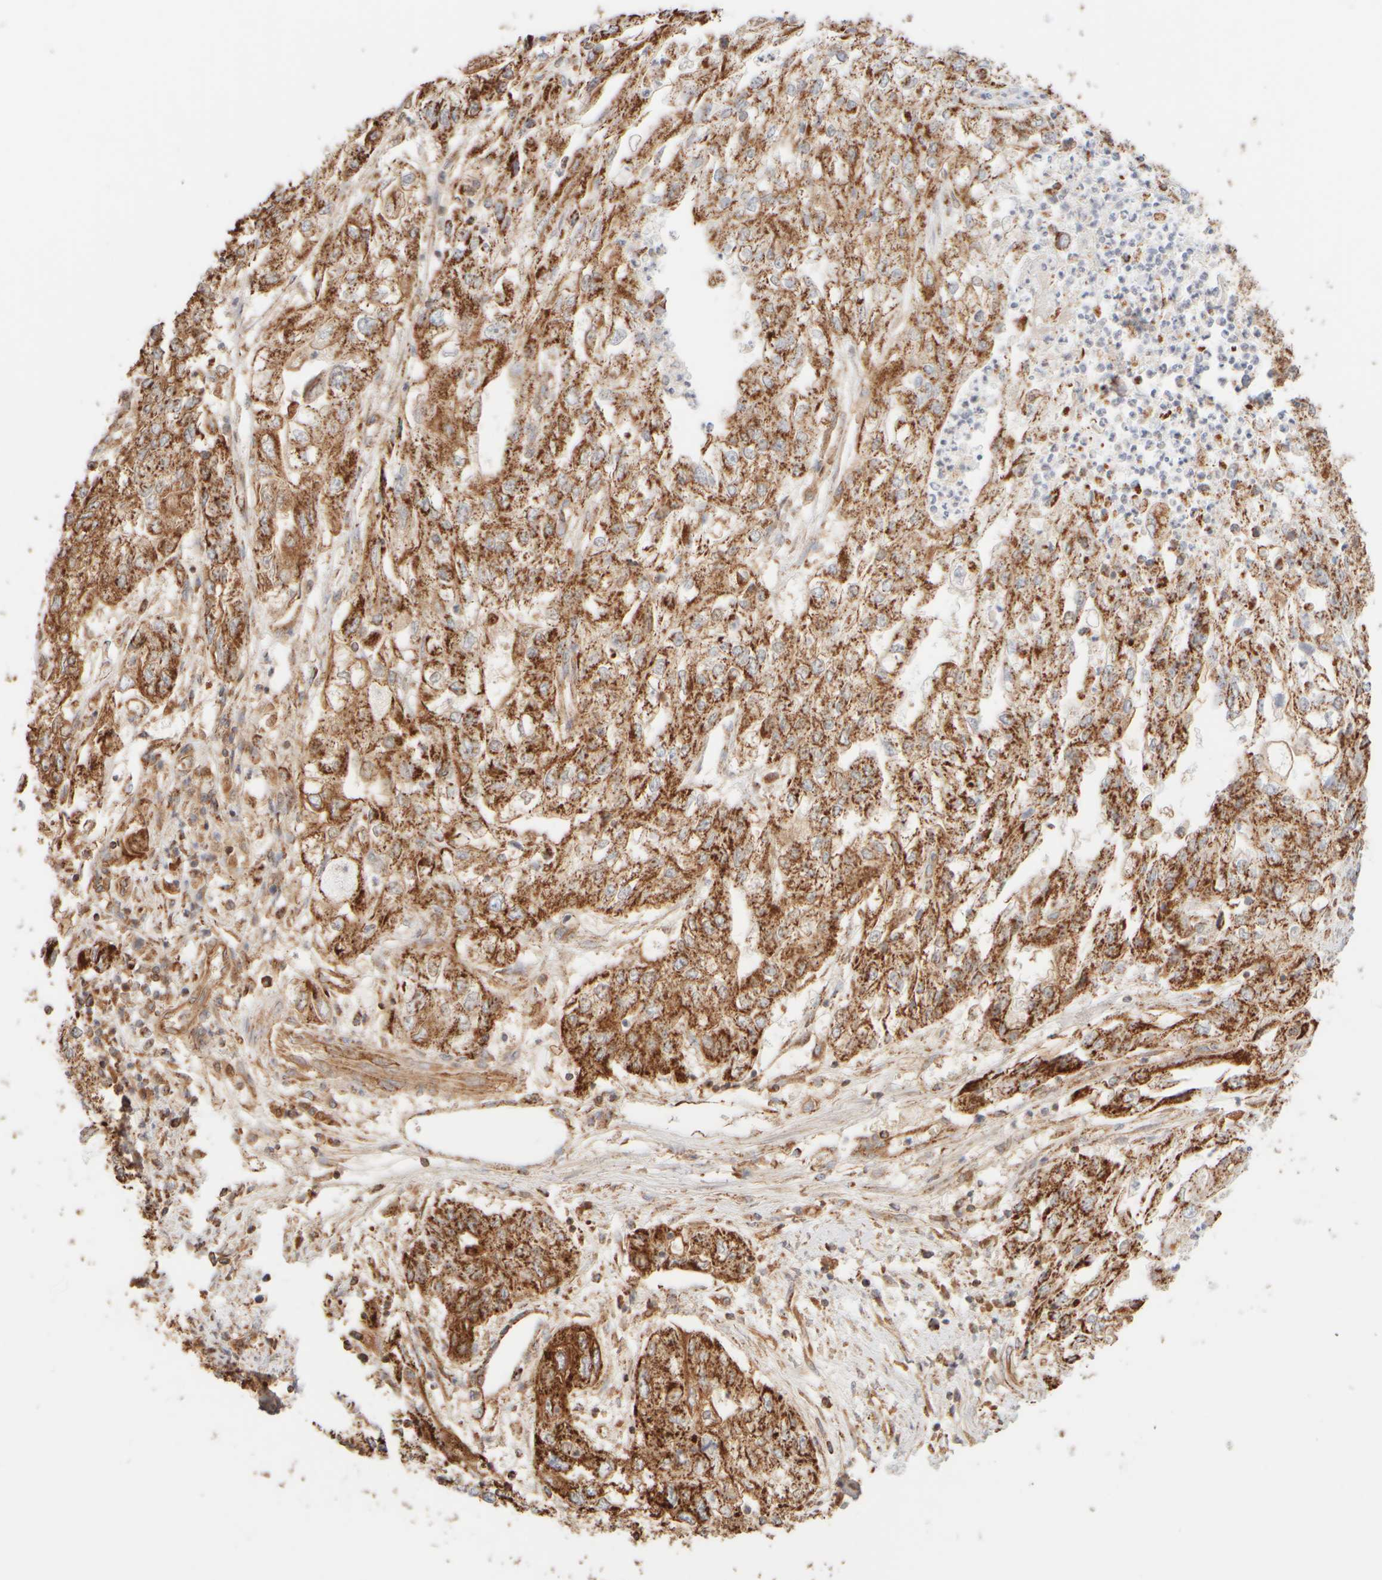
{"staining": {"intensity": "strong", "quantity": ">75%", "location": "cytoplasmic/membranous"}, "tissue": "endometrial cancer", "cell_type": "Tumor cells", "image_type": "cancer", "snomed": [{"axis": "morphology", "description": "Adenocarcinoma, NOS"}, {"axis": "topography", "description": "Endometrium"}], "caption": "Immunohistochemical staining of endometrial cancer (adenocarcinoma) exhibits strong cytoplasmic/membranous protein positivity in approximately >75% of tumor cells.", "gene": "APBB2", "patient": {"sex": "female", "age": 49}}